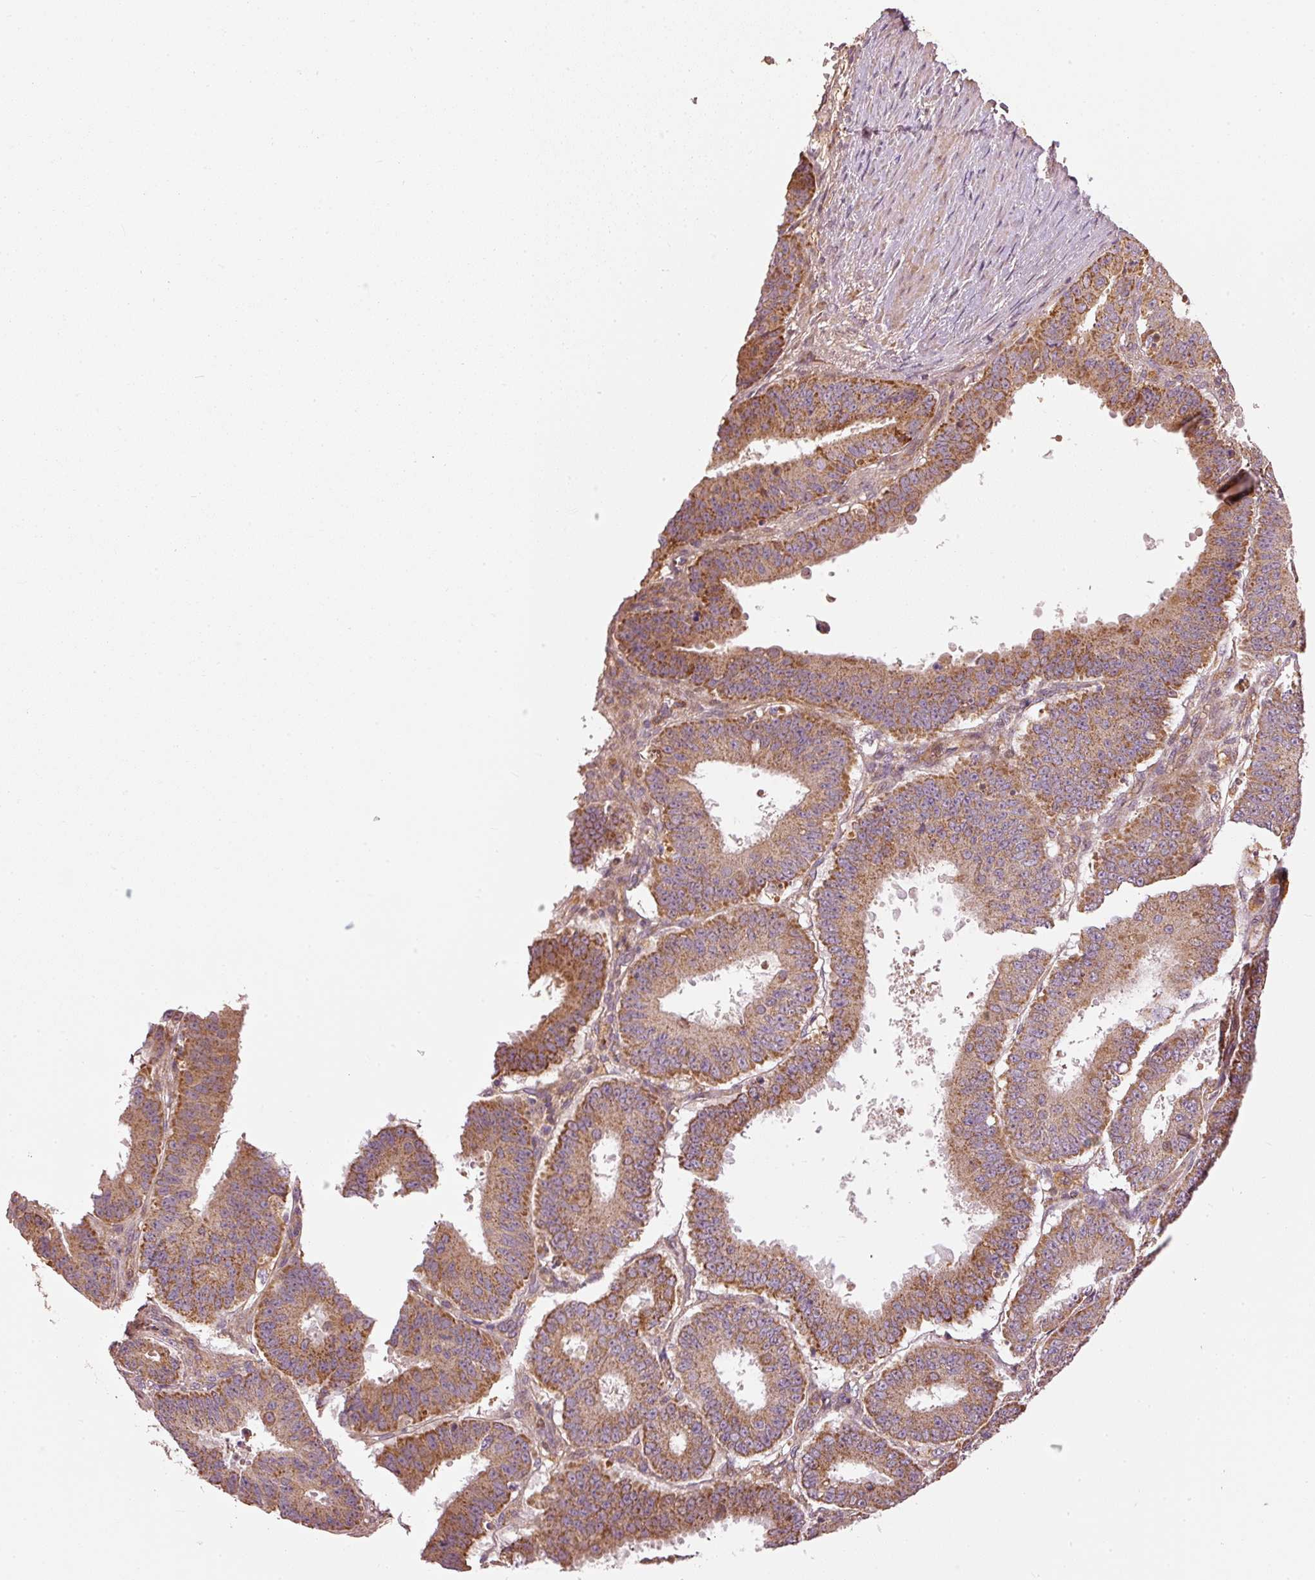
{"staining": {"intensity": "moderate", "quantity": ">75%", "location": "cytoplasmic/membranous"}, "tissue": "ovarian cancer", "cell_type": "Tumor cells", "image_type": "cancer", "snomed": [{"axis": "morphology", "description": "Carcinoma, endometroid"}, {"axis": "topography", "description": "Appendix"}, {"axis": "topography", "description": "Ovary"}], "caption": "Immunohistochemical staining of human ovarian cancer demonstrates medium levels of moderate cytoplasmic/membranous staining in about >75% of tumor cells.", "gene": "MTHFD1L", "patient": {"sex": "female", "age": 42}}